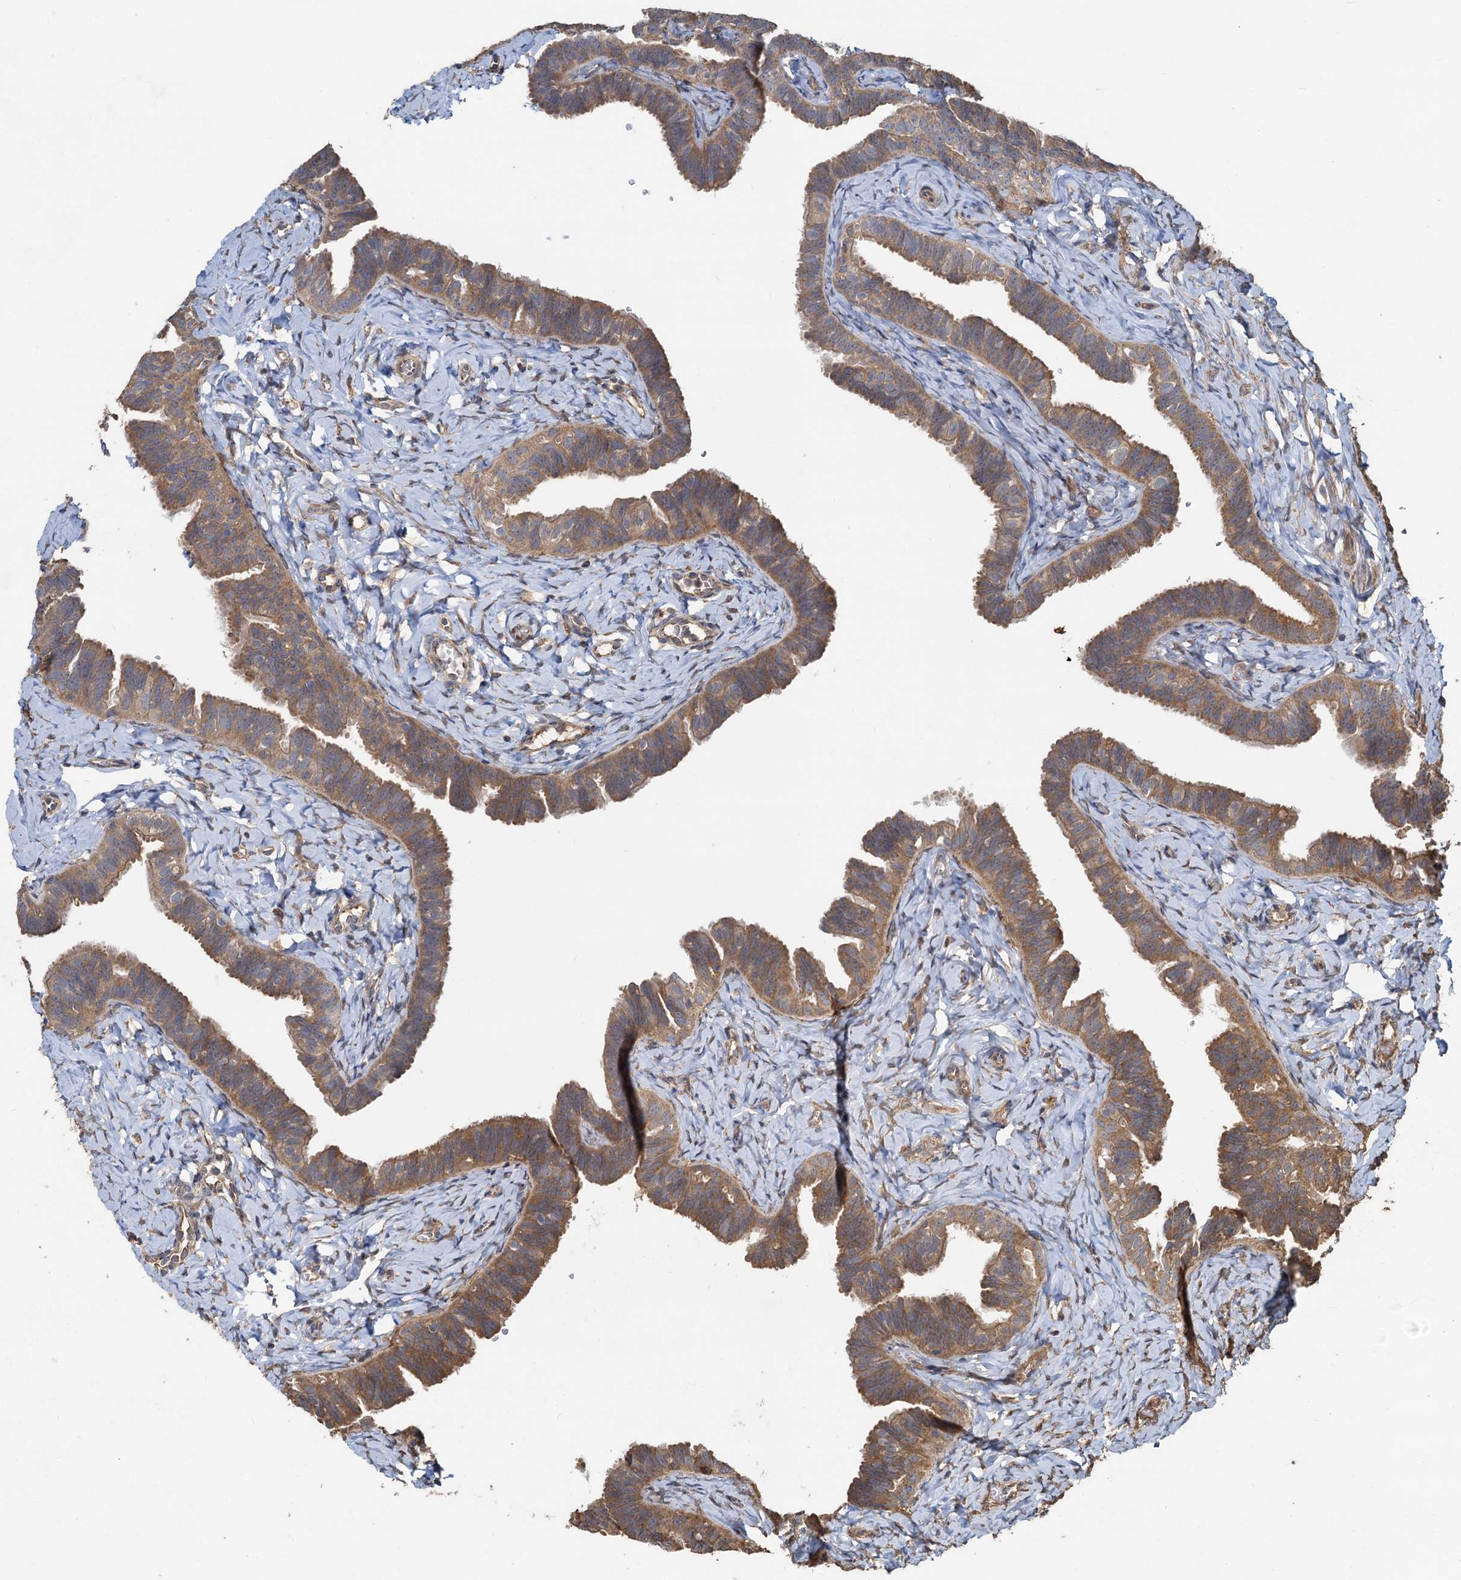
{"staining": {"intensity": "moderate", "quantity": ">75%", "location": "cytoplasmic/membranous"}, "tissue": "fallopian tube", "cell_type": "Glandular cells", "image_type": "normal", "snomed": [{"axis": "morphology", "description": "Normal tissue, NOS"}, {"axis": "topography", "description": "Fallopian tube"}], "caption": "A medium amount of moderate cytoplasmic/membranous positivity is present in about >75% of glandular cells in normal fallopian tube.", "gene": "HYI", "patient": {"sex": "female", "age": 65}}